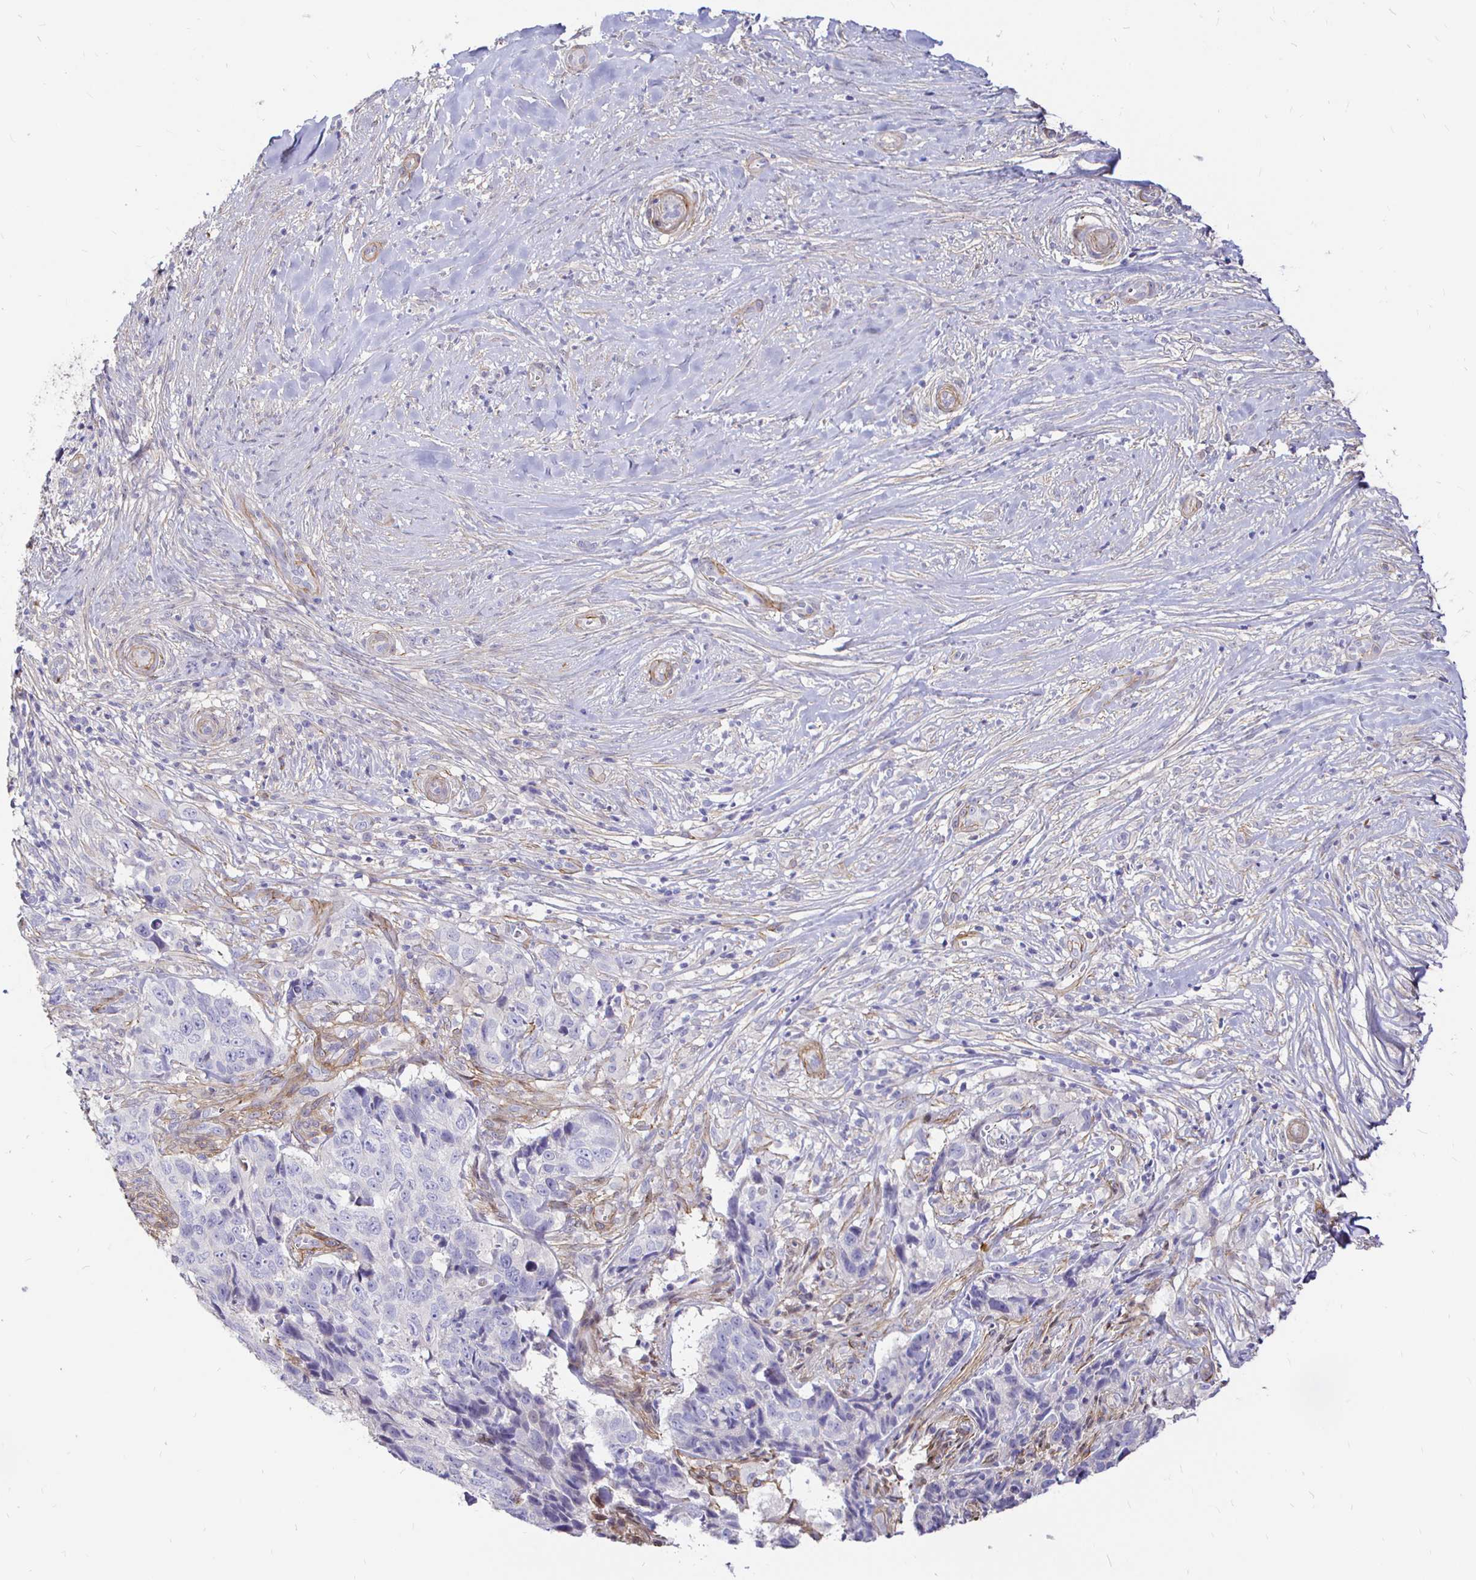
{"staining": {"intensity": "negative", "quantity": "none", "location": "none"}, "tissue": "skin cancer", "cell_type": "Tumor cells", "image_type": "cancer", "snomed": [{"axis": "morphology", "description": "Basal cell carcinoma"}, {"axis": "topography", "description": "Skin"}], "caption": "Tumor cells are negative for protein expression in human skin cancer (basal cell carcinoma). The staining is performed using DAB (3,3'-diaminobenzidine) brown chromogen with nuclei counter-stained in using hematoxylin.", "gene": "PALM2AKAP2", "patient": {"sex": "female", "age": 82}}